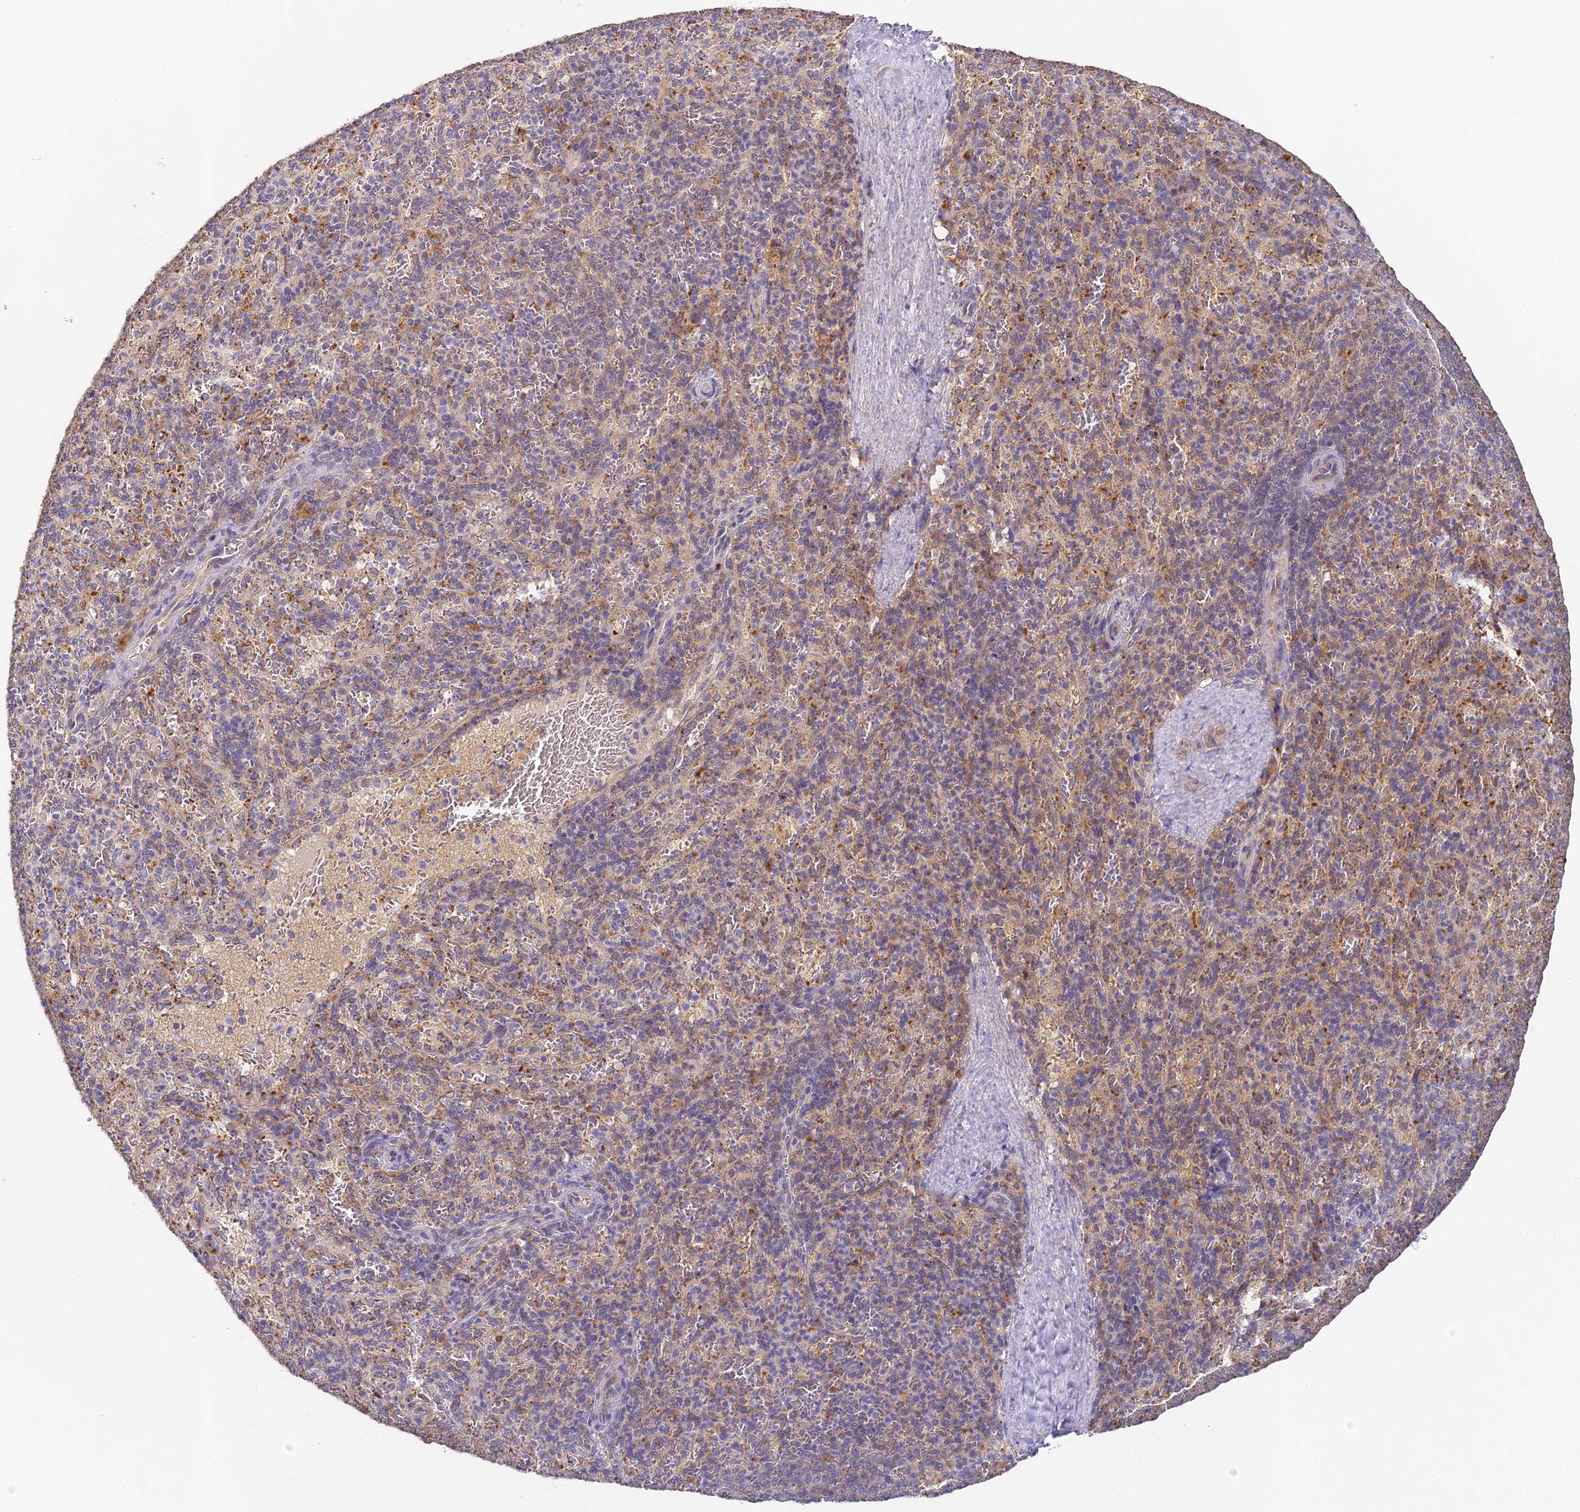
{"staining": {"intensity": "weak", "quantity": "25%-75%", "location": "cytoplasmic/membranous"}, "tissue": "spleen", "cell_type": "Cells in red pulp", "image_type": "normal", "snomed": [{"axis": "morphology", "description": "Normal tissue, NOS"}, {"axis": "topography", "description": "Spleen"}], "caption": "This is a micrograph of immunohistochemistry (IHC) staining of normal spleen, which shows weak positivity in the cytoplasmic/membranous of cells in red pulp.", "gene": "YAE1", "patient": {"sex": "female", "age": 21}}